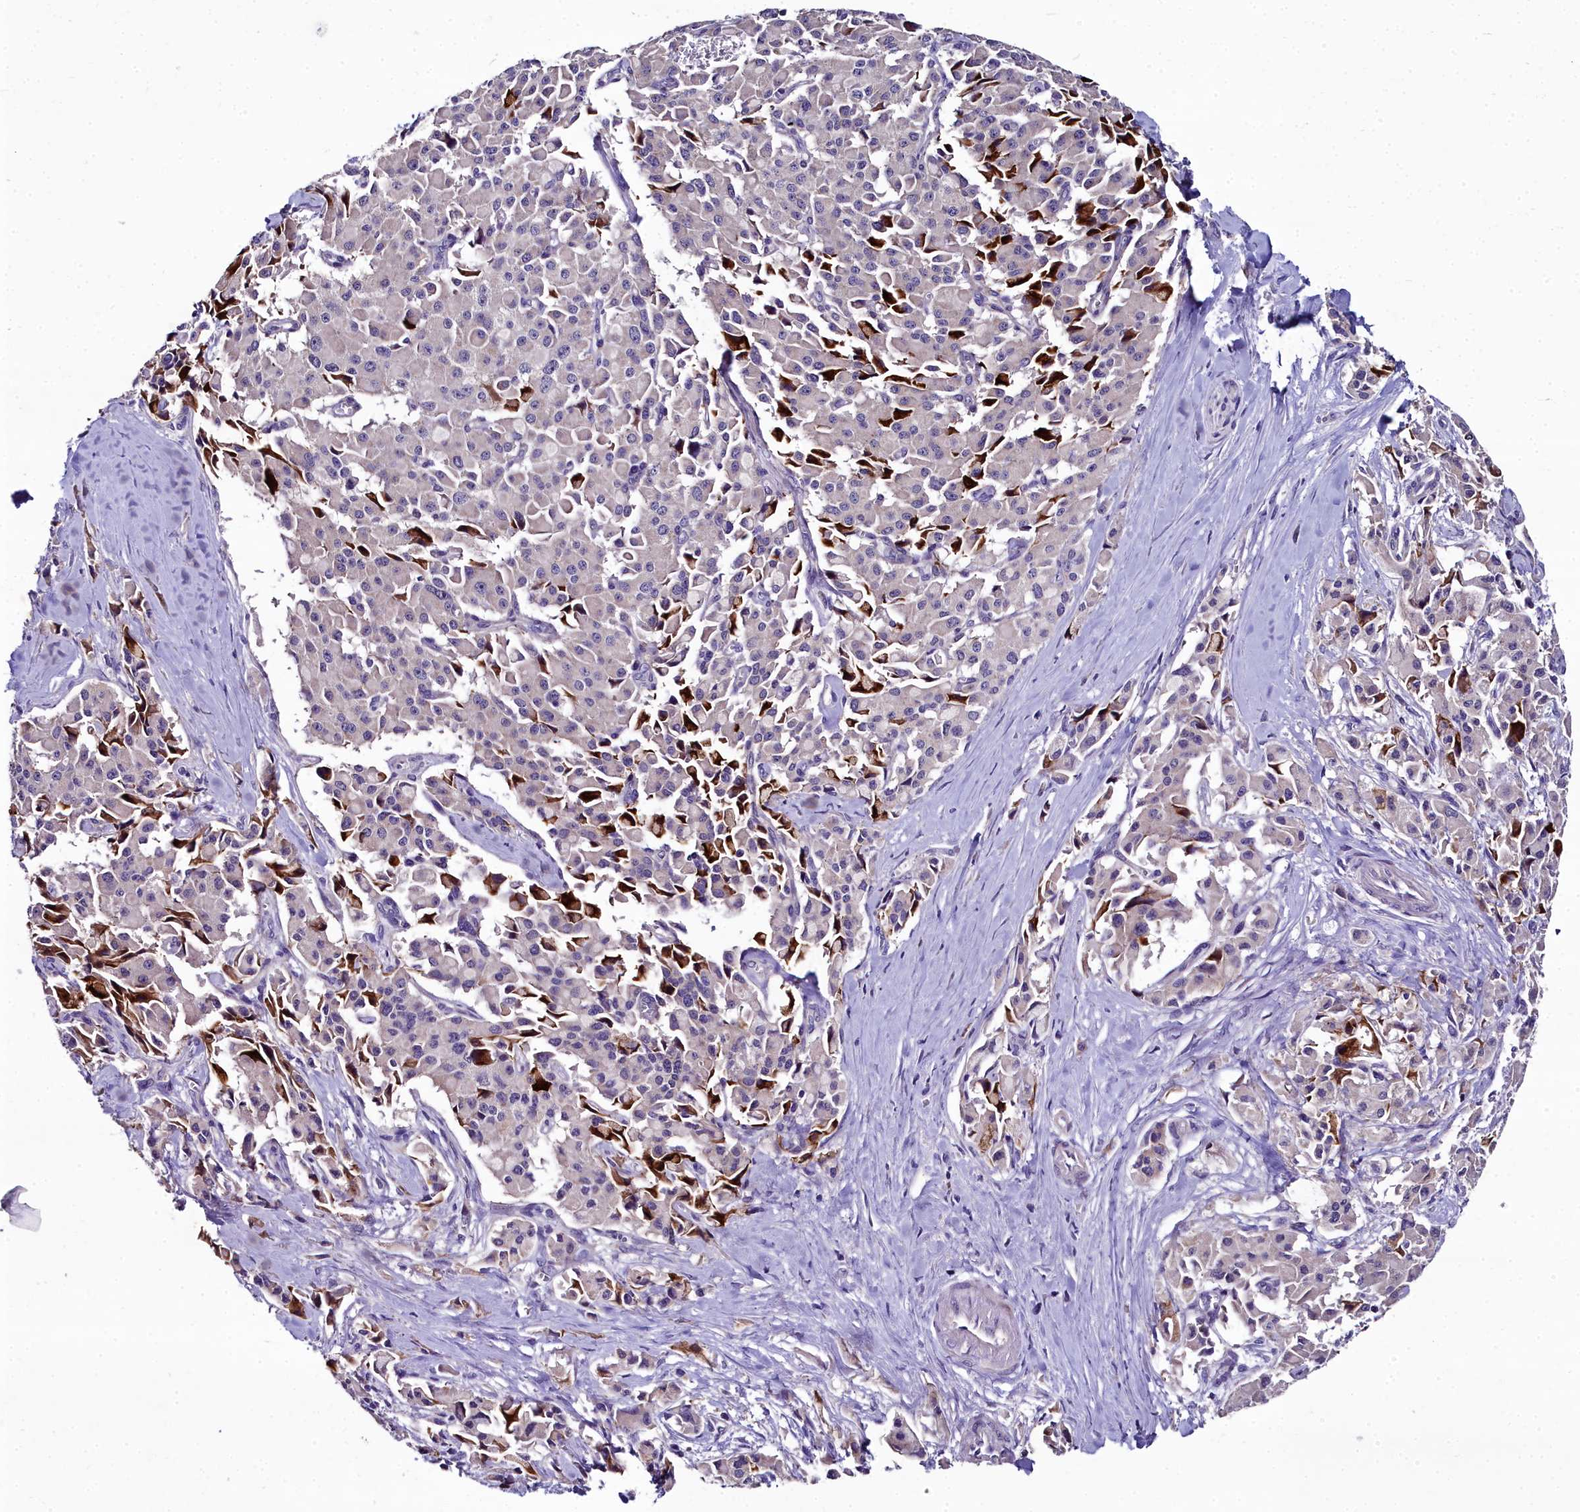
{"staining": {"intensity": "negative", "quantity": "none", "location": "none"}, "tissue": "pancreatic cancer", "cell_type": "Tumor cells", "image_type": "cancer", "snomed": [{"axis": "morphology", "description": "Adenocarcinoma, NOS"}, {"axis": "topography", "description": "Pancreas"}], "caption": "DAB immunohistochemical staining of pancreatic cancer (adenocarcinoma) shows no significant staining in tumor cells.", "gene": "NT5M", "patient": {"sex": "male", "age": 65}}